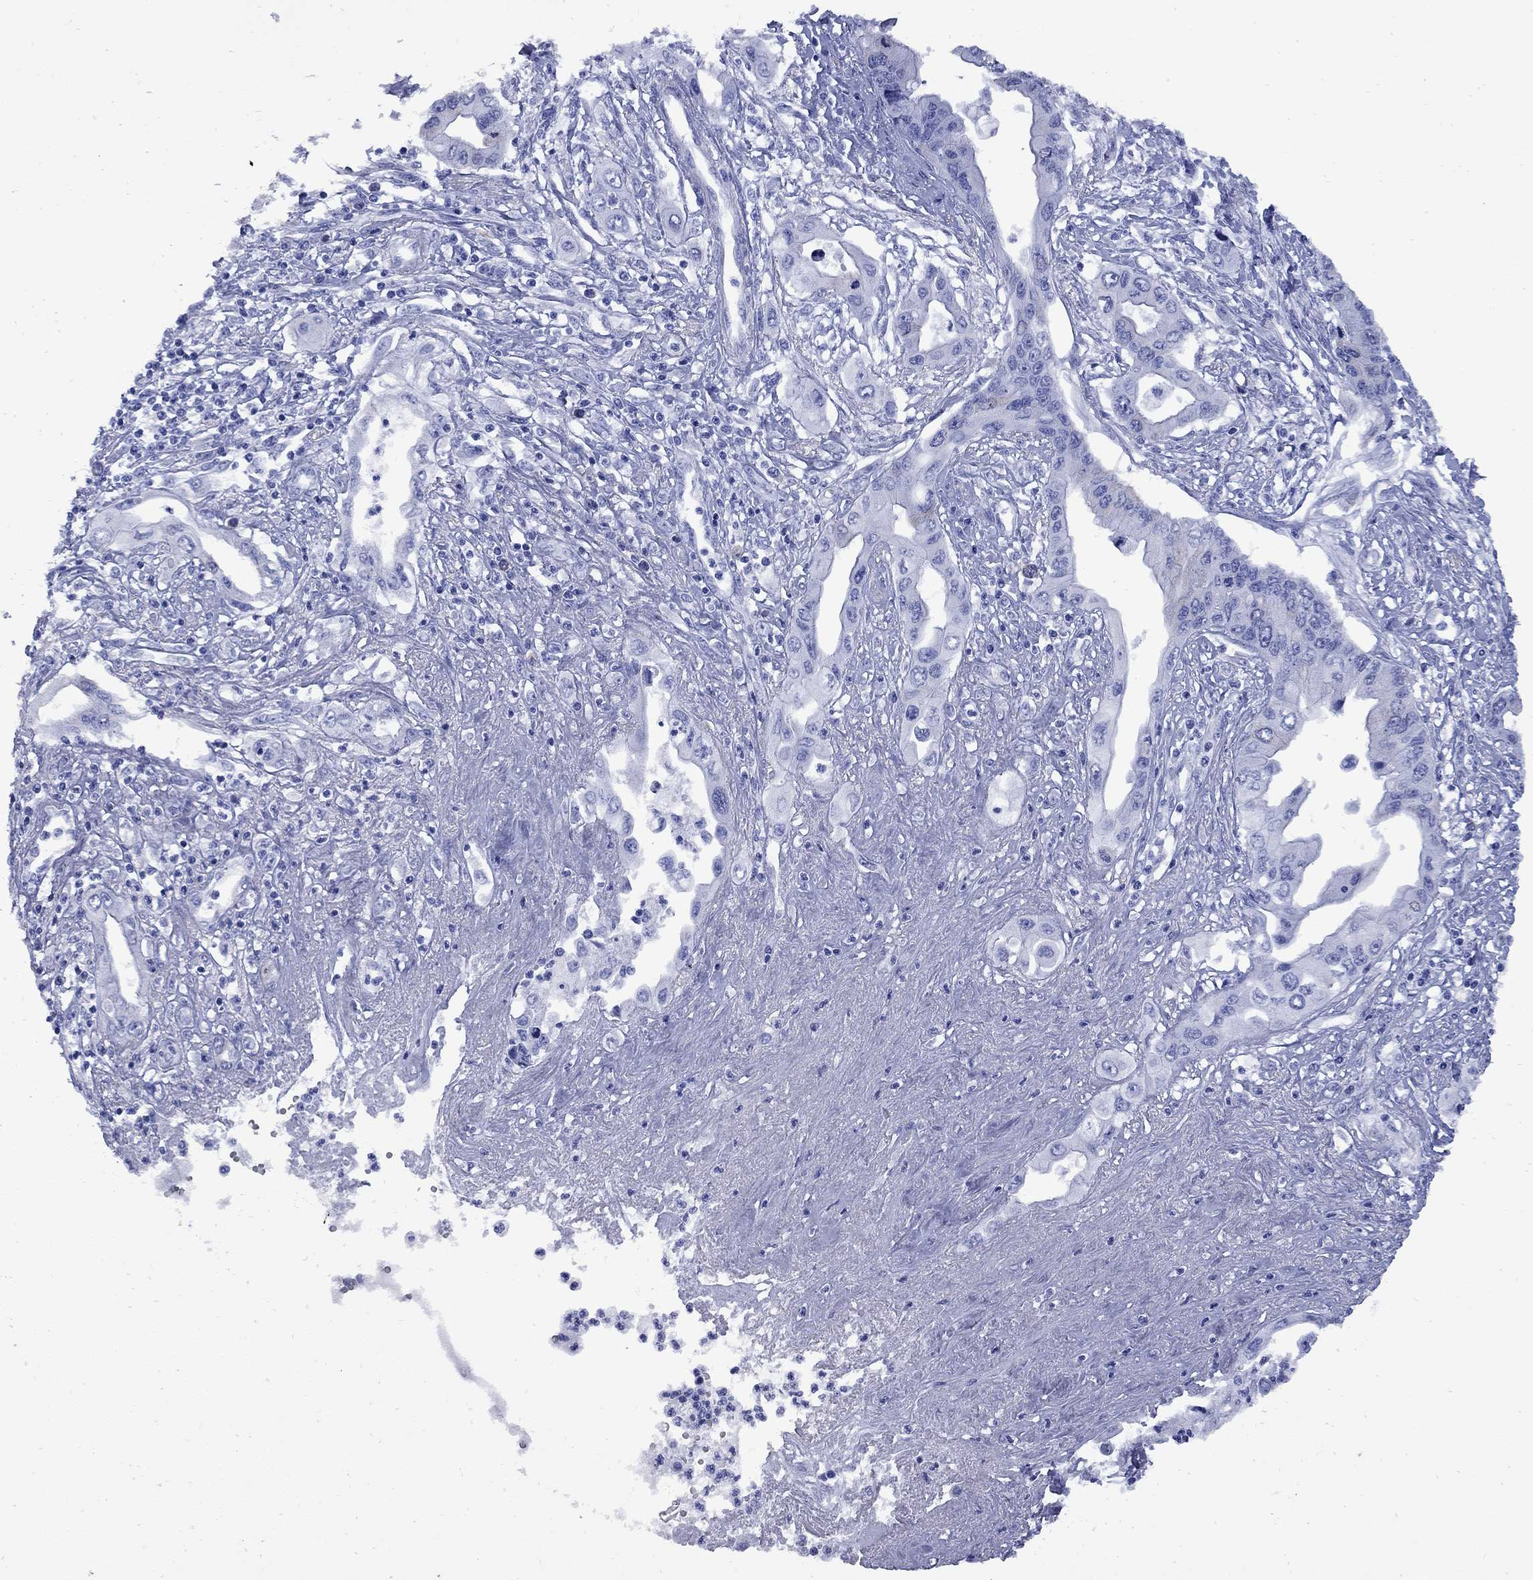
{"staining": {"intensity": "weak", "quantity": "<25%", "location": "cytoplasmic/membranous"}, "tissue": "pancreatic cancer", "cell_type": "Tumor cells", "image_type": "cancer", "snomed": [{"axis": "morphology", "description": "Adenocarcinoma, NOS"}, {"axis": "topography", "description": "Pancreas"}], "caption": "There is no significant positivity in tumor cells of adenocarcinoma (pancreatic).", "gene": "TACC3", "patient": {"sex": "female", "age": 62}}